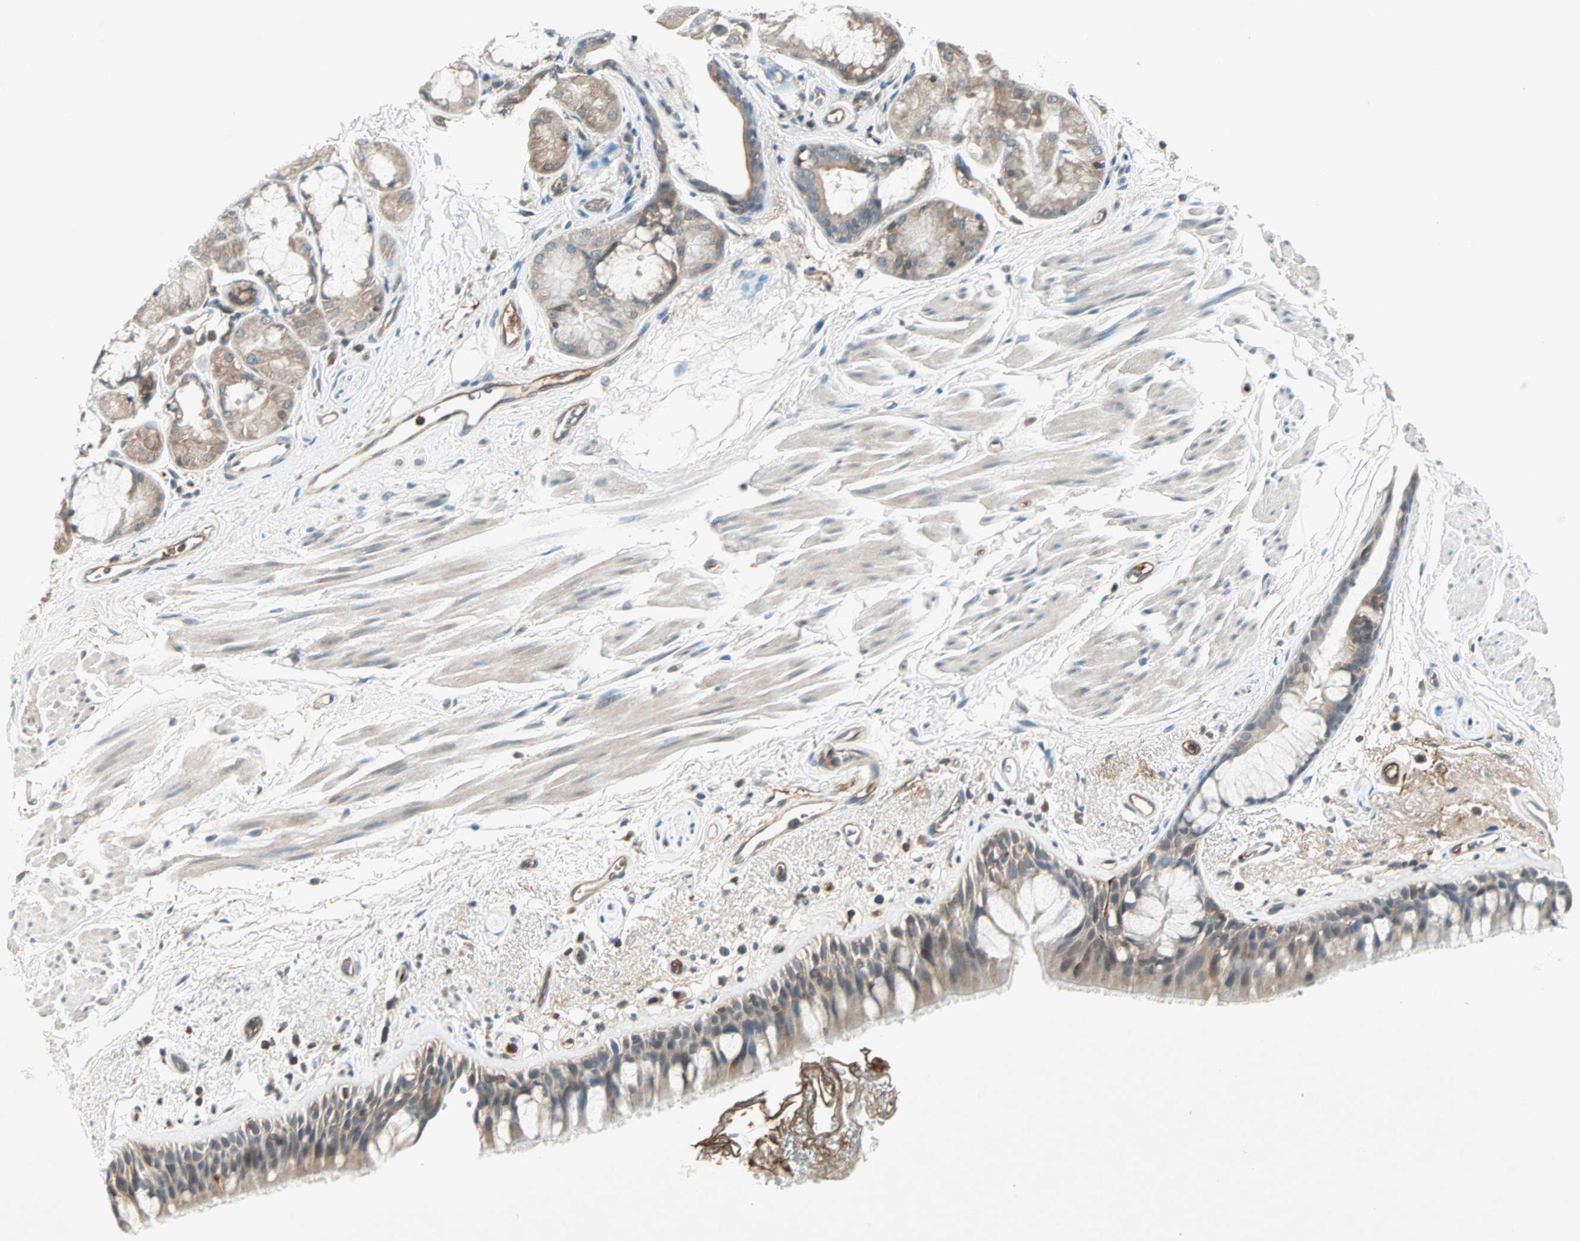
{"staining": {"intensity": "weak", "quantity": ">75%", "location": "cytoplasmic/membranous"}, "tissue": "bronchus", "cell_type": "Respiratory epithelial cells", "image_type": "normal", "snomed": [{"axis": "morphology", "description": "Normal tissue, NOS"}, {"axis": "morphology", "description": "Adenocarcinoma, NOS"}, {"axis": "topography", "description": "Bronchus"}, {"axis": "topography", "description": "Lung"}], "caption": "The micrograph shows a brown stain indicating the presence of a protein in the cytoplasmic/membranous of respiratory epithelial cells in bronchus. The staining is performed using DAB brown chromogen to label protein expression. The nuclei are counter-stained blue using hematoxylin.", "gene": "TEC", "patient": {"sex": "female", "age": 54}}